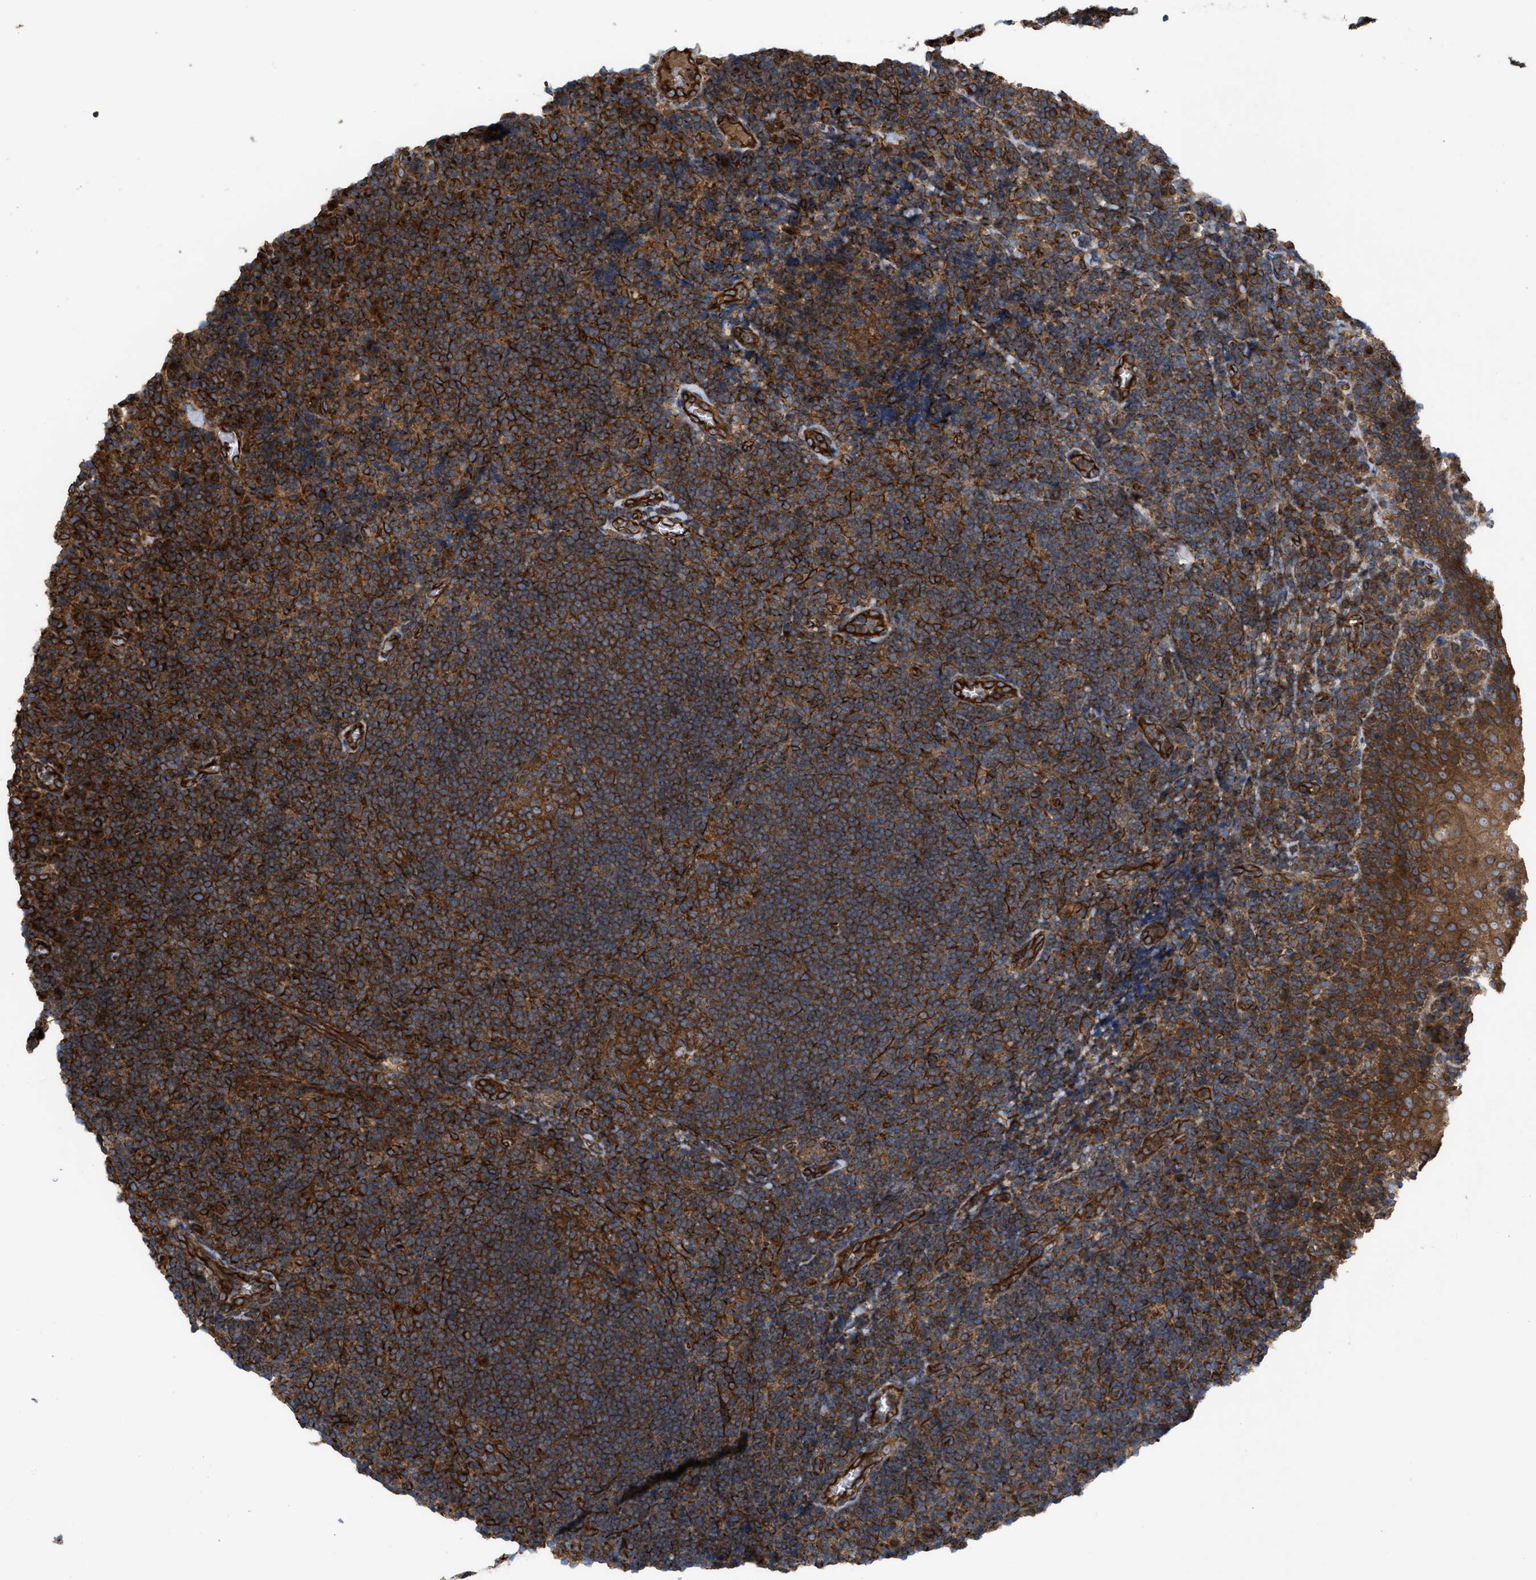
{"staining": {"intensity": "moderate", "quantity": ">75%", "location": "cytoplasmic/membranous"}, "tissue": "tonsil", "cell_type": "Germinal center cells", "image_type": "normal", "snomed": [{"axis": "morphology", "description": "Normal tissue, NOS"}, {"axis": "topography", "description": "Tonsil"}], "caption": "Human tonsil stained with a brown dye exhibits moderate cytoplasmic/membranous positive staining in approximately >75% of germinal center cells.", "gene": "EPS15L1", "patient": {"sex": "male", "age": 37}}